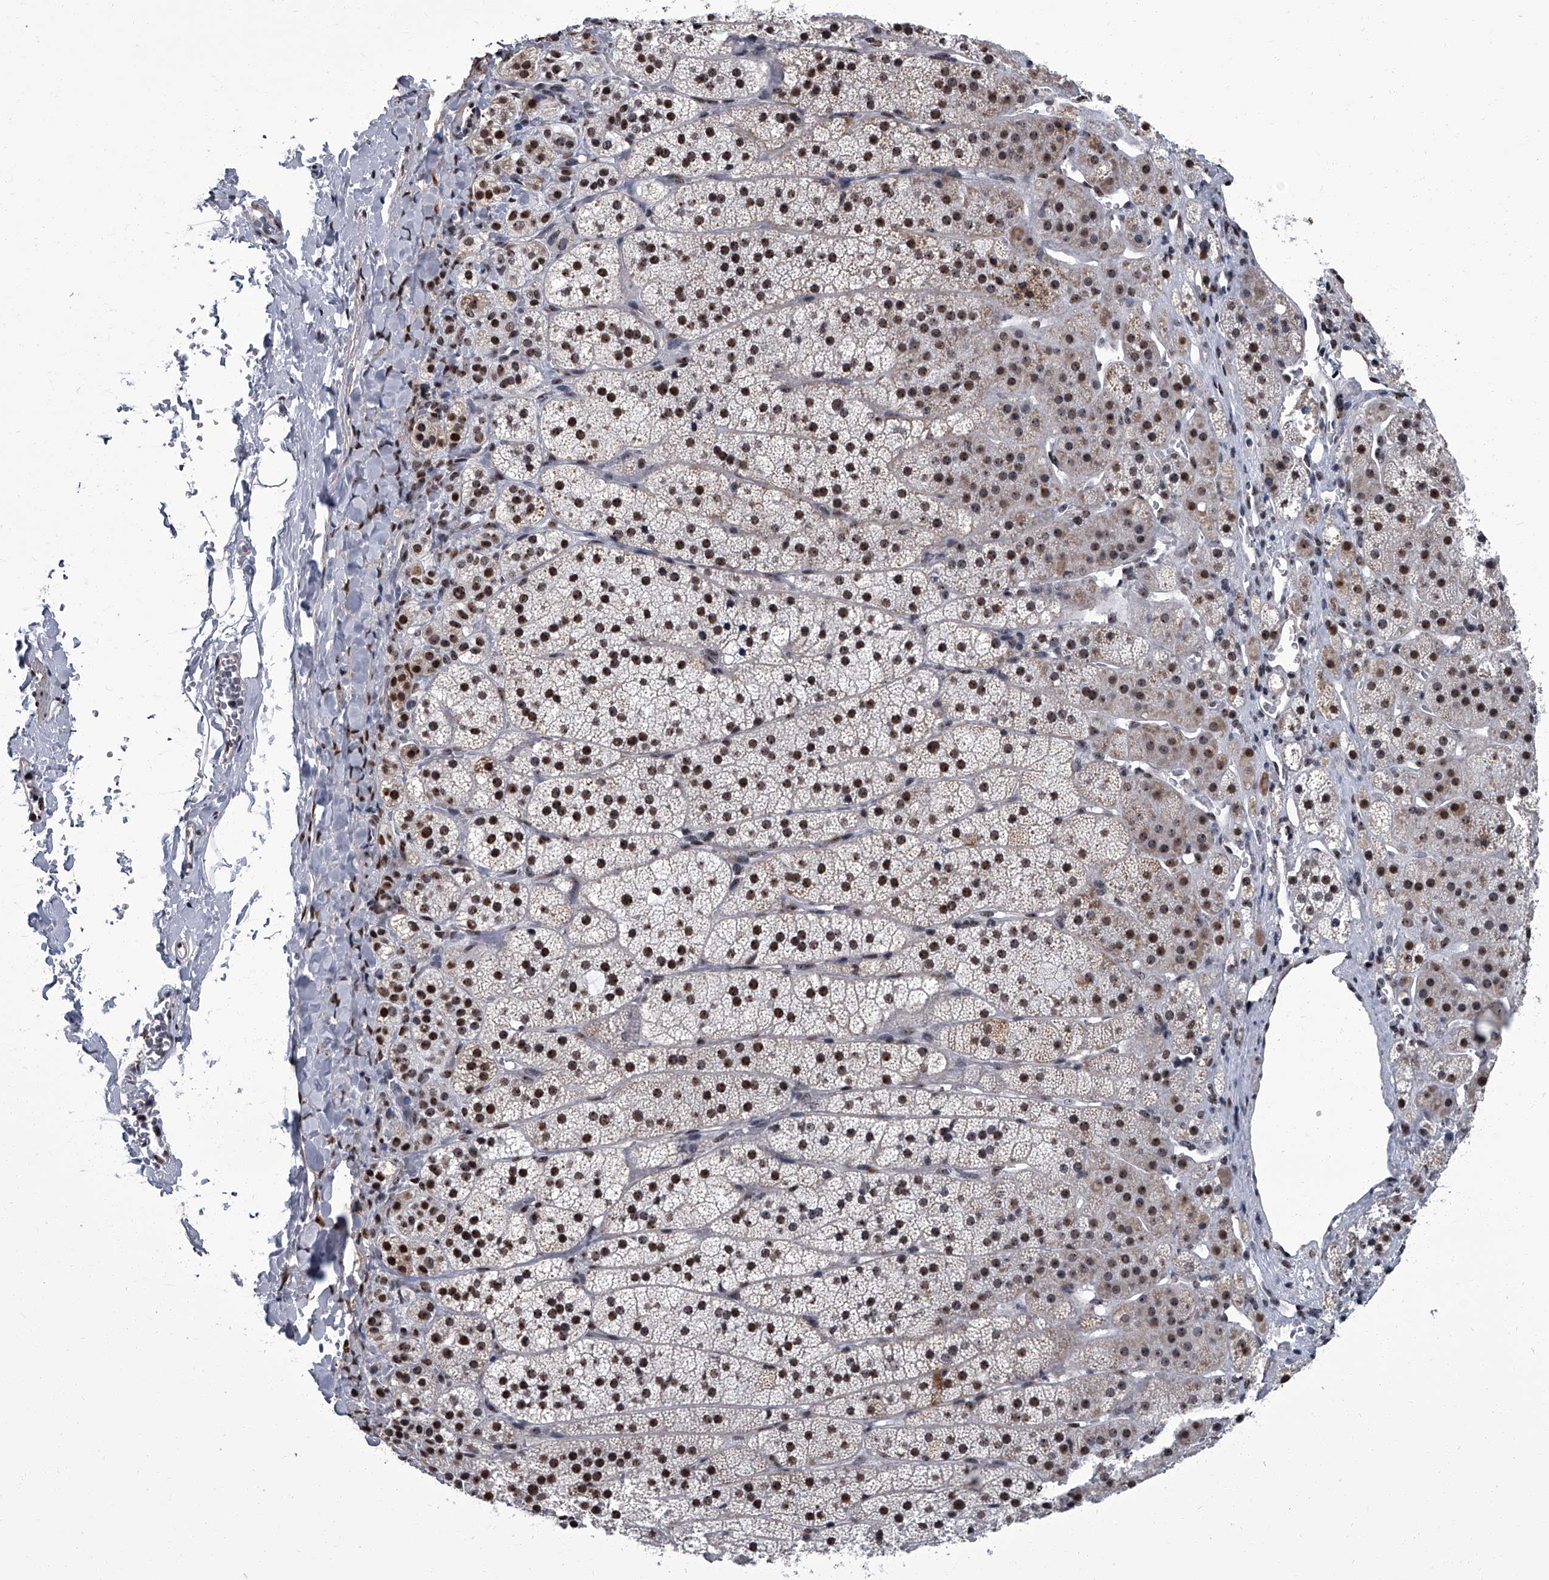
{"staining": {"intensity": "strong", "quantity": ">75%", "location": "nuclear"}, "tissue": "adrenal gland", "cell_type": "Glandular cells", "image_type": "normal", "snomed": [{"axis": "morphology", "description": "Normal tissue, NOS"}, {"axis": "topography", "description": "Adrenal gland"}], "caption": "Adrenal gland stained with immunohistochemistry (IHC) exhibits strong nuclear positivity in approximately >75% of glandular cells. (IHC, brightfield microscopy, high magnification).", "gene": "ZNF518B", "patient": {"sex": "female", "age": 44}}